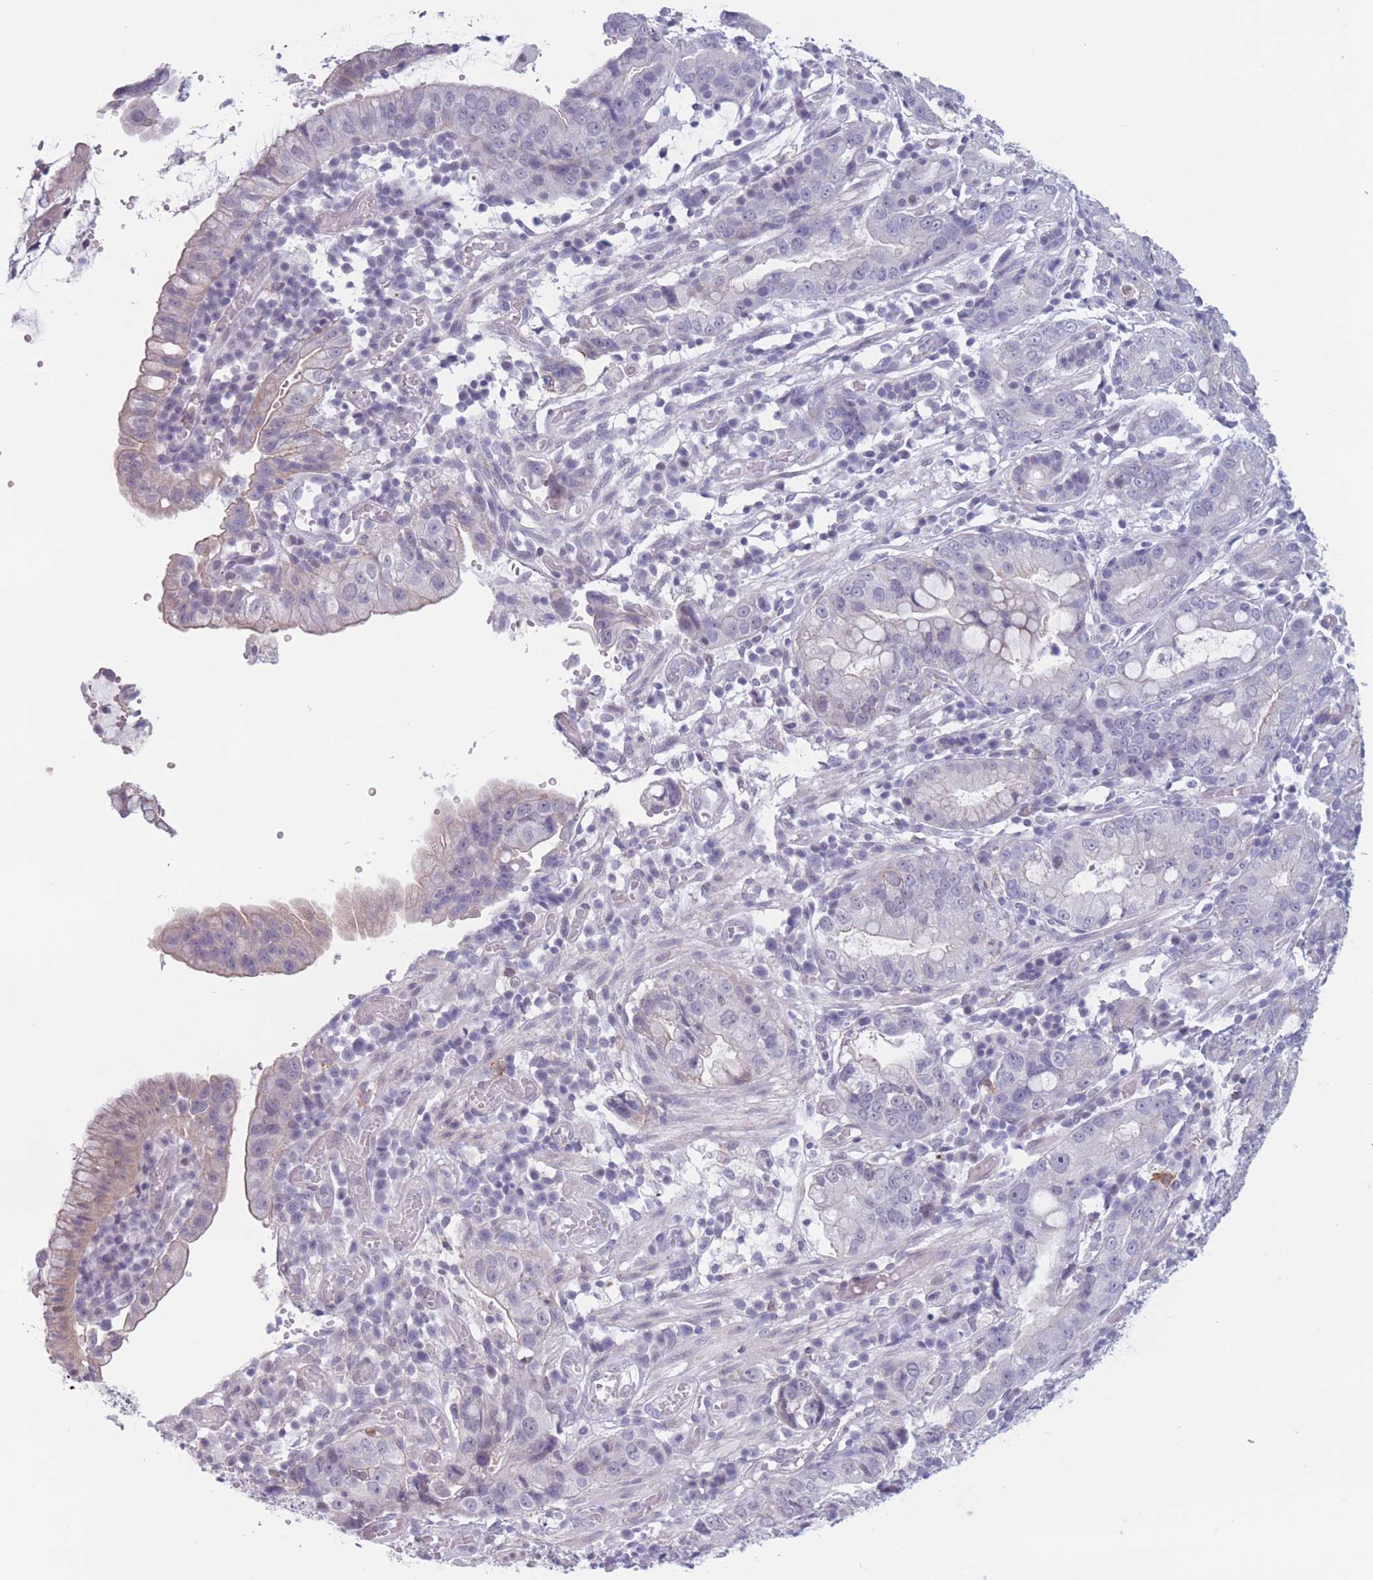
{"staining": {"intensity": "negative", "quantity": "none", "location": "none"}, "tissue": "stomach cancer", "cell_type": "Tumor cells", "image_type": "cancer", "snomed": [{"axis": "morphology", "description": "Adenocarcinoma, NOS"}, {"axis": "topography", "description": "Stomach"}], "caption": "Image shows no significant protein staining in tumor cells of stomach adenocarcinoma.", "gene": "PODXL", "patient": {"sex": "male", "age": 55}}